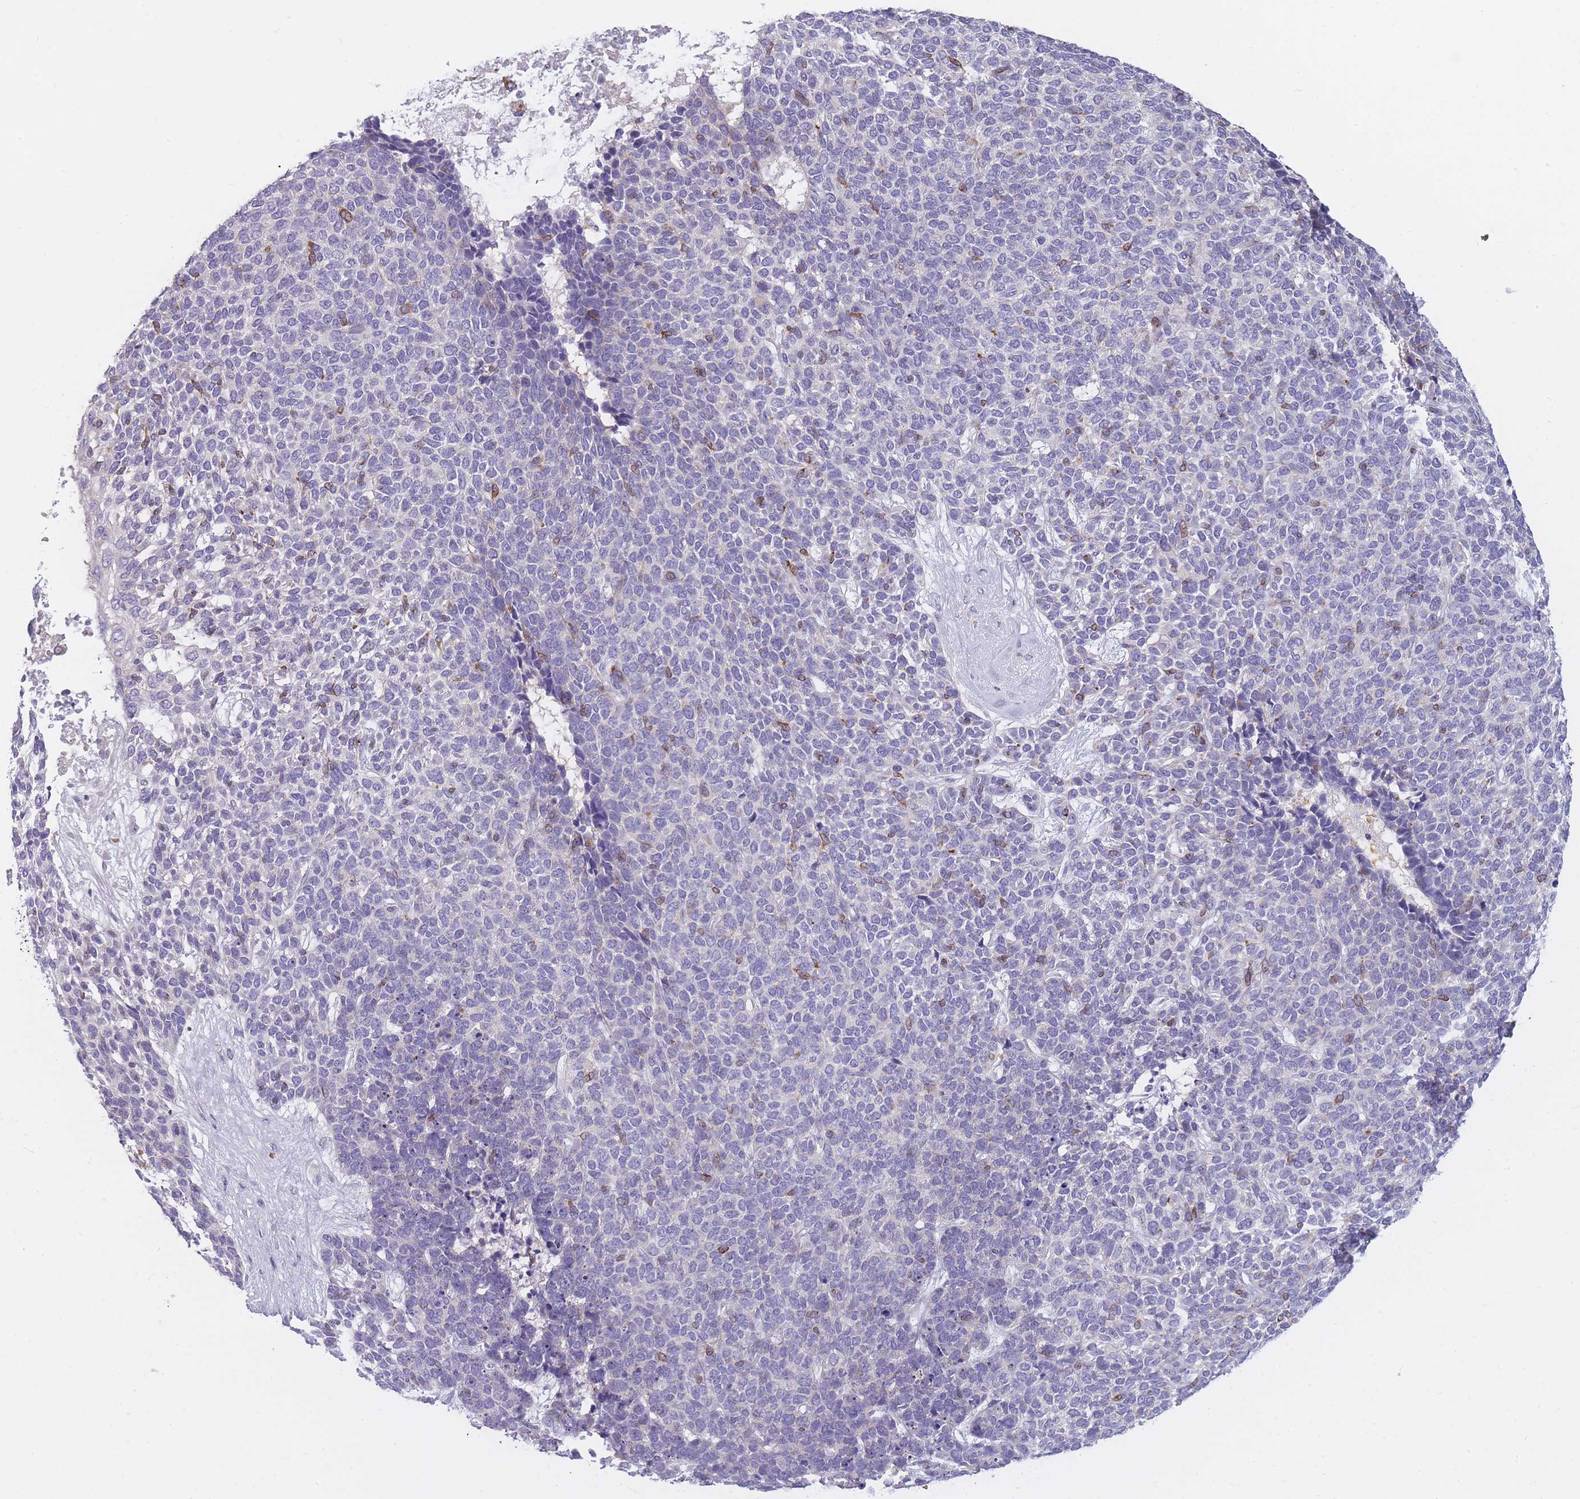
{"staining": {"intensity": "negative", "quantity": "none", "location": "none"}, "tissue": "skin cancer", "cell_type": "Tumor cells", "image_type": "cancer", "snomed": [{"axis": "morphology", "description": "Basal cell carcinoma"}, {"axis": "topography", "description": "Skin"}], "caption": "Tumor cells show no significant staining in skin cancer. (Immunohistochemistry, brightfield microscopy, high magnification).", "gene": "AP3M2", "patient": {"sex": "female", "age": 84}}